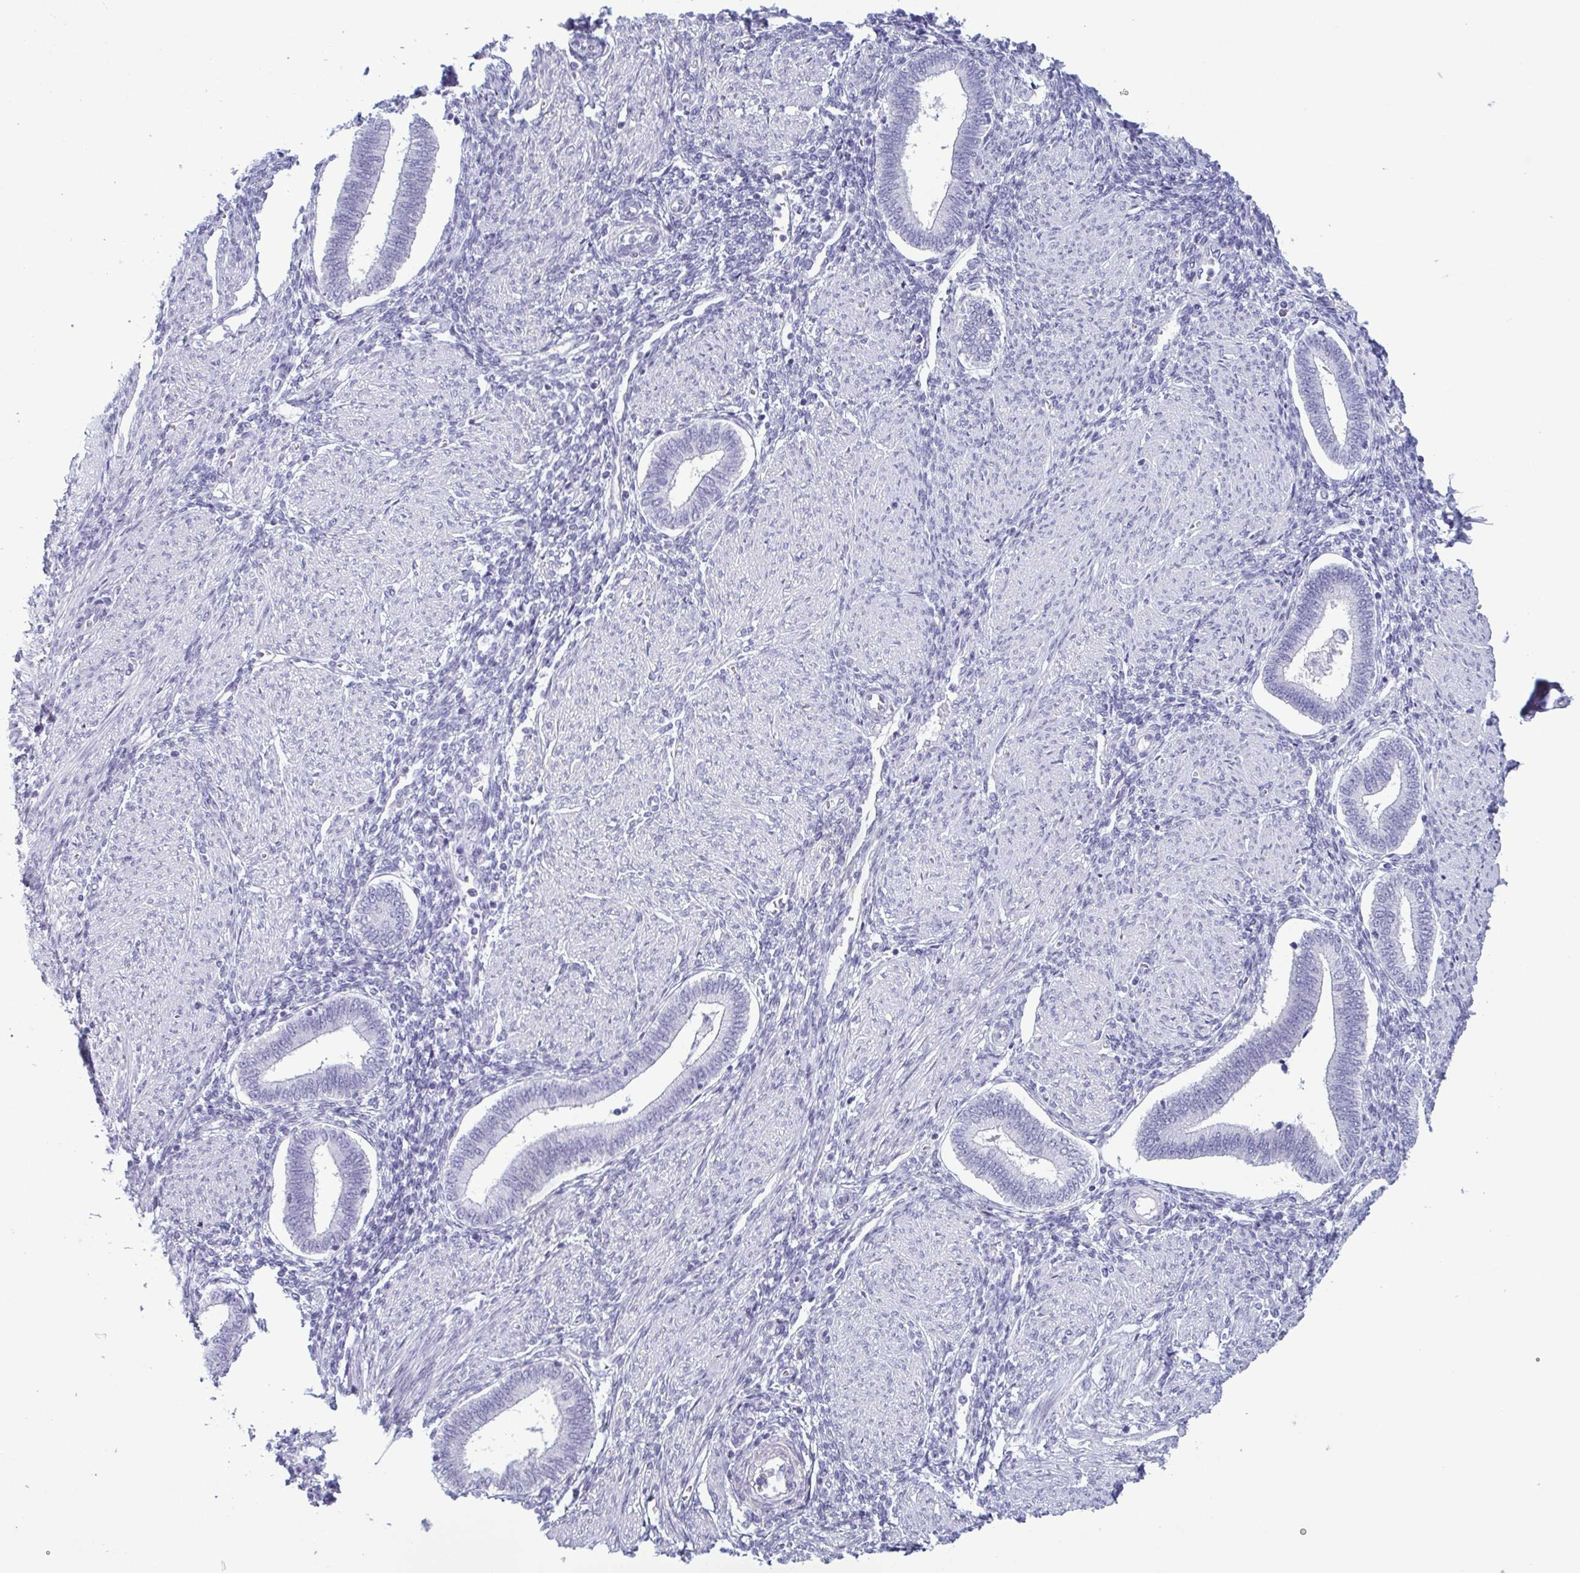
{"staining": {"intensity": "negative", "quantity": "none", "location": "none"}, "tissue": "endometrium", "cell_type": "Cells in endometrial stroma", "image_type": "normal", "snomed": [{"axis": "morphology", "description": "Normal tissue, NOS"}, {"axis": "topography", "description": "Endometrium"}], "caption": "This photomicrograph is of benign endometrium stained with immunohistochemistry to label a protein in brown with the nuclei are counter-stained blue. There is no expression in cells in endometrial stroma. (Brightfield microscopy of DAB (3,3'-diaminobenzidine) immunohistochemistry at high magnification).", "gene": "KRT10", "patient": {"sex": "female", "age": 42}}